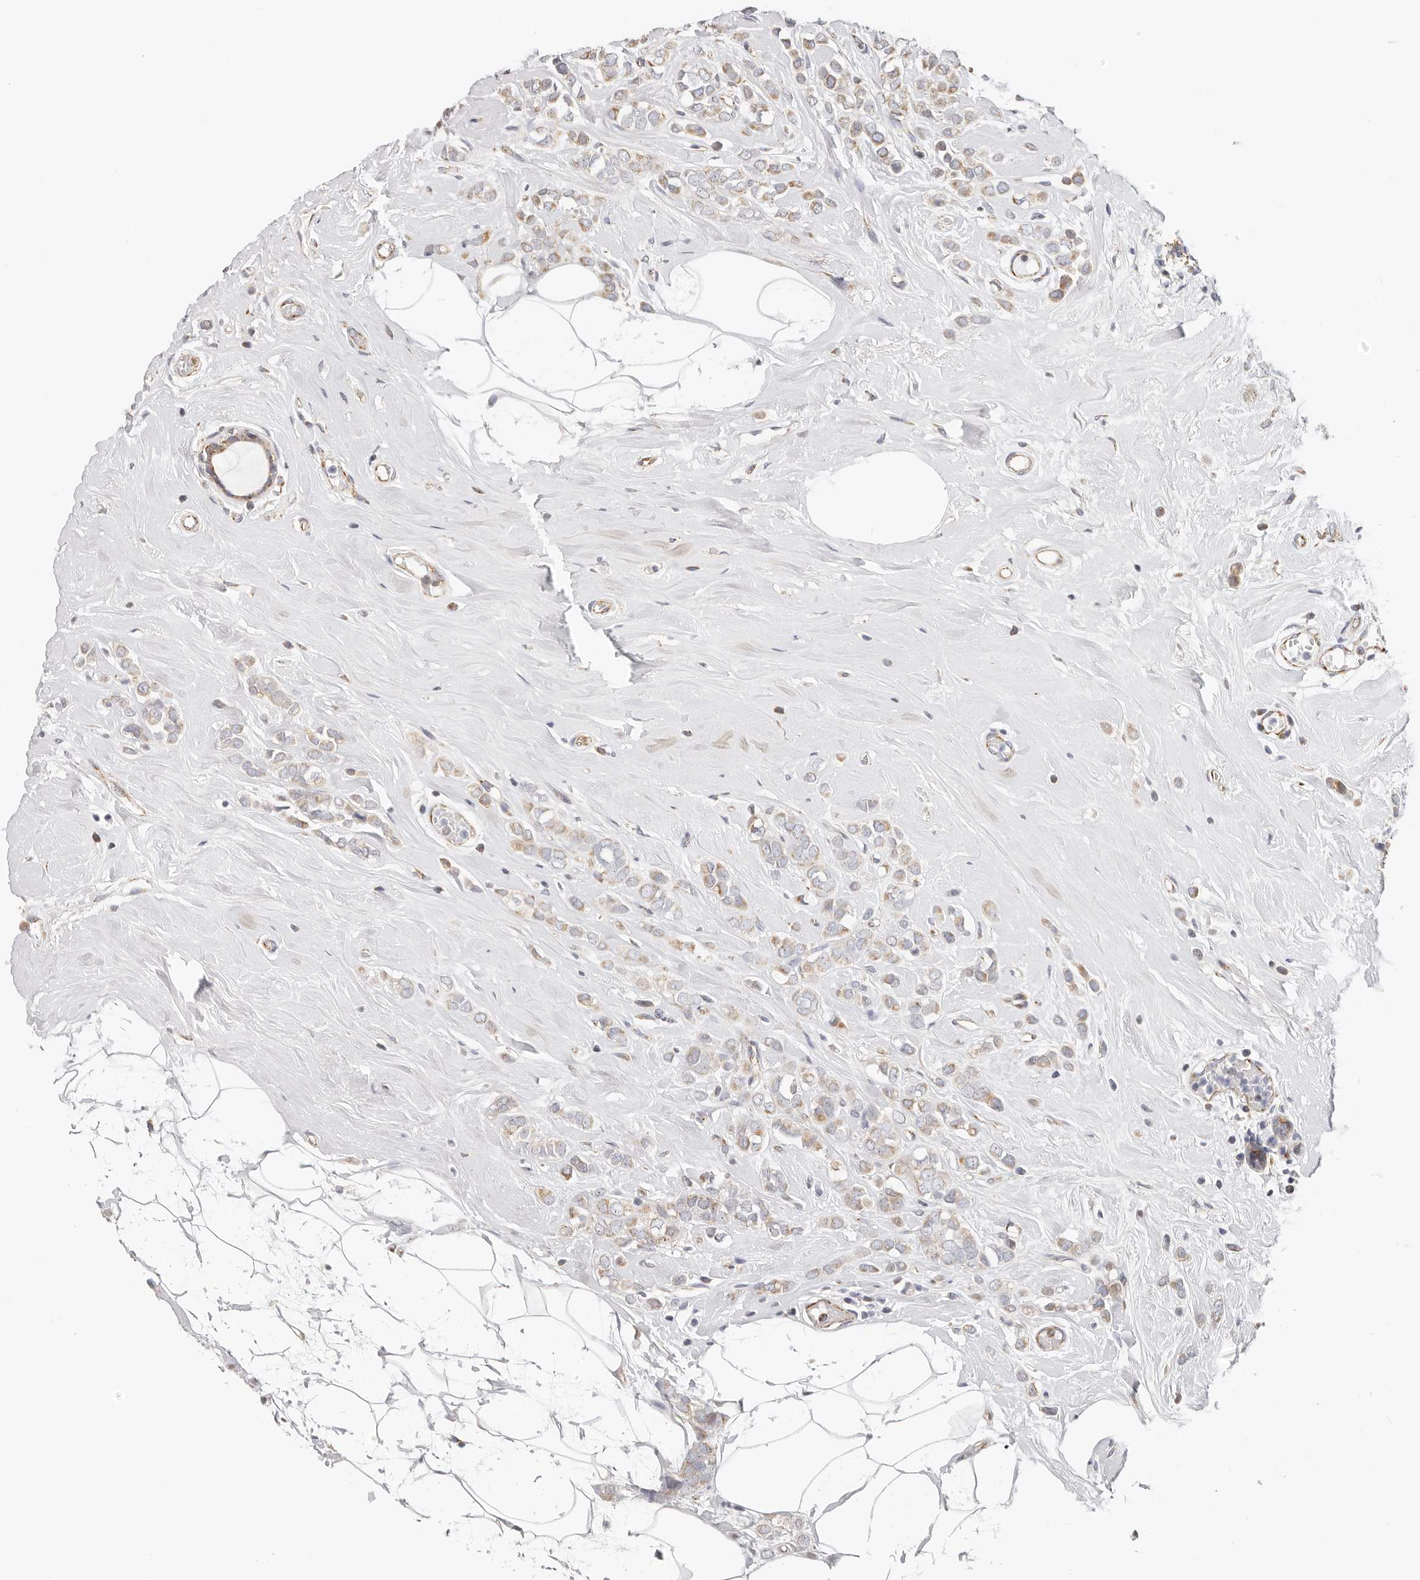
{"staining": {"intensity": "weak", "quantity": "25%-75%", "location": "cytoplasmic/membranous"}, "tissue": "breast cancer", "cell_type": "Tumor cells", "image_type": "cancer", "snomed": [{"axis": "morphology", "description": "Lobular carcinoma"}, {"axis": "topography", "description": "Breast"}], "caption": "The micrograph demonstrates immunohistochemical staining of breast lobular carcinoma. There is weak cytoplasmic/membranous expression is seen in approximately 25%-75% of tumor cells.", "gene": "AFDN", "patient": {"sex": "female", "age": 47}}